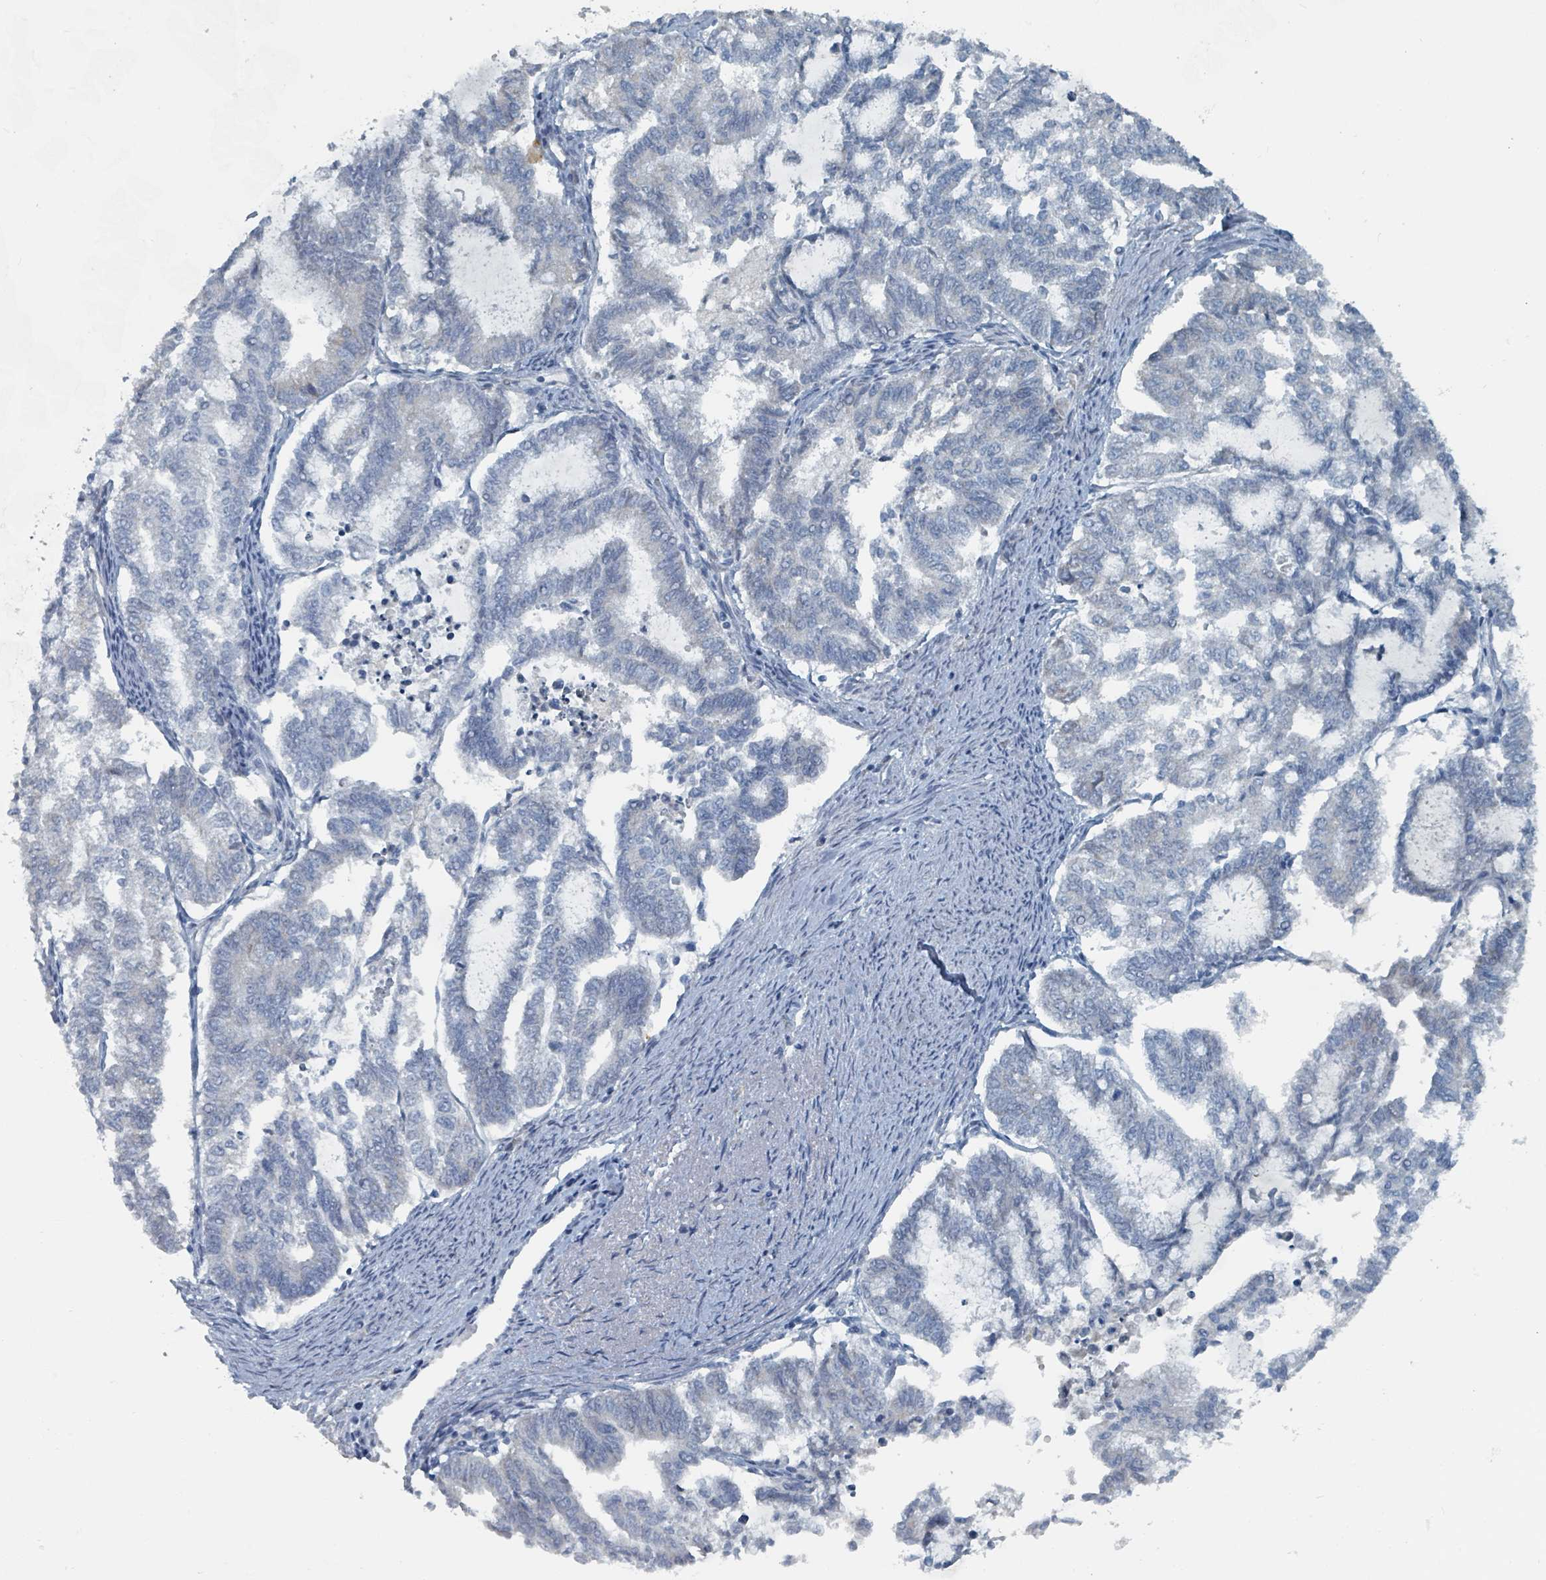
{"staining": {"intensity": "negative", "quantity": "none", "location": "none"}, "tissue": "endometrial cancer", "cell_type": "Tumor cells", "image_type": "cancer", "snomed": [{"axis": "morphology", "description": "Adenocarcinoma, NOS"}, {"axis": "topography", "description": "Endometrium"}], "caption": "Tumor cells show no significant staining in endometrial cancer (adenocarcinoma).", "gene": "RASA4", "patient": {"sex": "female", "age": 79}}